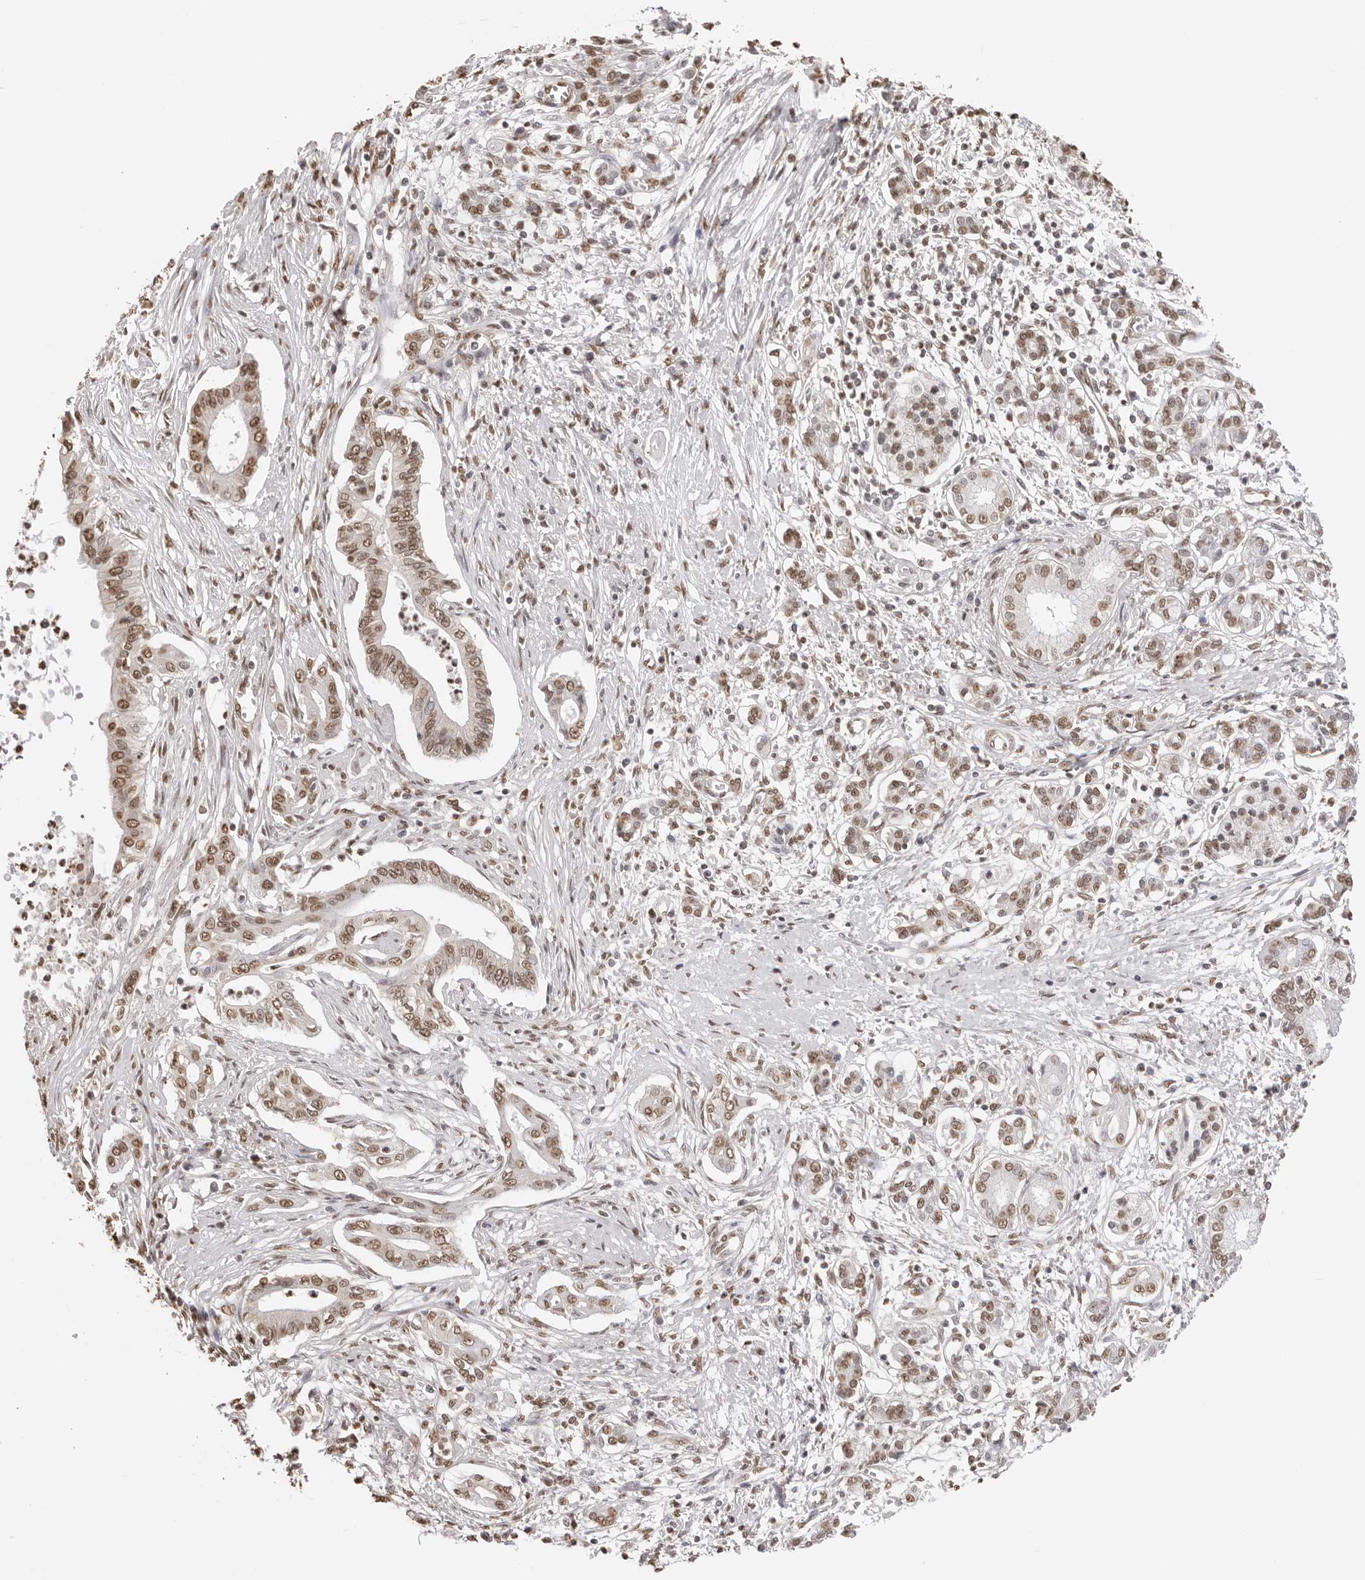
{"staining": {"intensity": "moderate", "quantity": ">75%", "location": "nuclear"}, "tissue": "pancreatic cancer", "cell_type": "Tumor cells", "image_type": "cancer", "snomed": [{"axis": "morphology", "description": "Adenocarcinoma, NOS"}, {"axis": "topography", "description": "Pancreas"}], "caption": "Pancreatic adenocarcinoma tissue demonstrates moderate nuclear staining in about >75% of tumor cells, visualized by immunohistochemistry. (Stains: DAB in brown, nuclei in blue, Microscopy: brightfield microscopy at high magnification).", "gene": "OLIG3", "patient": {"sex": "male", "age": 58}}